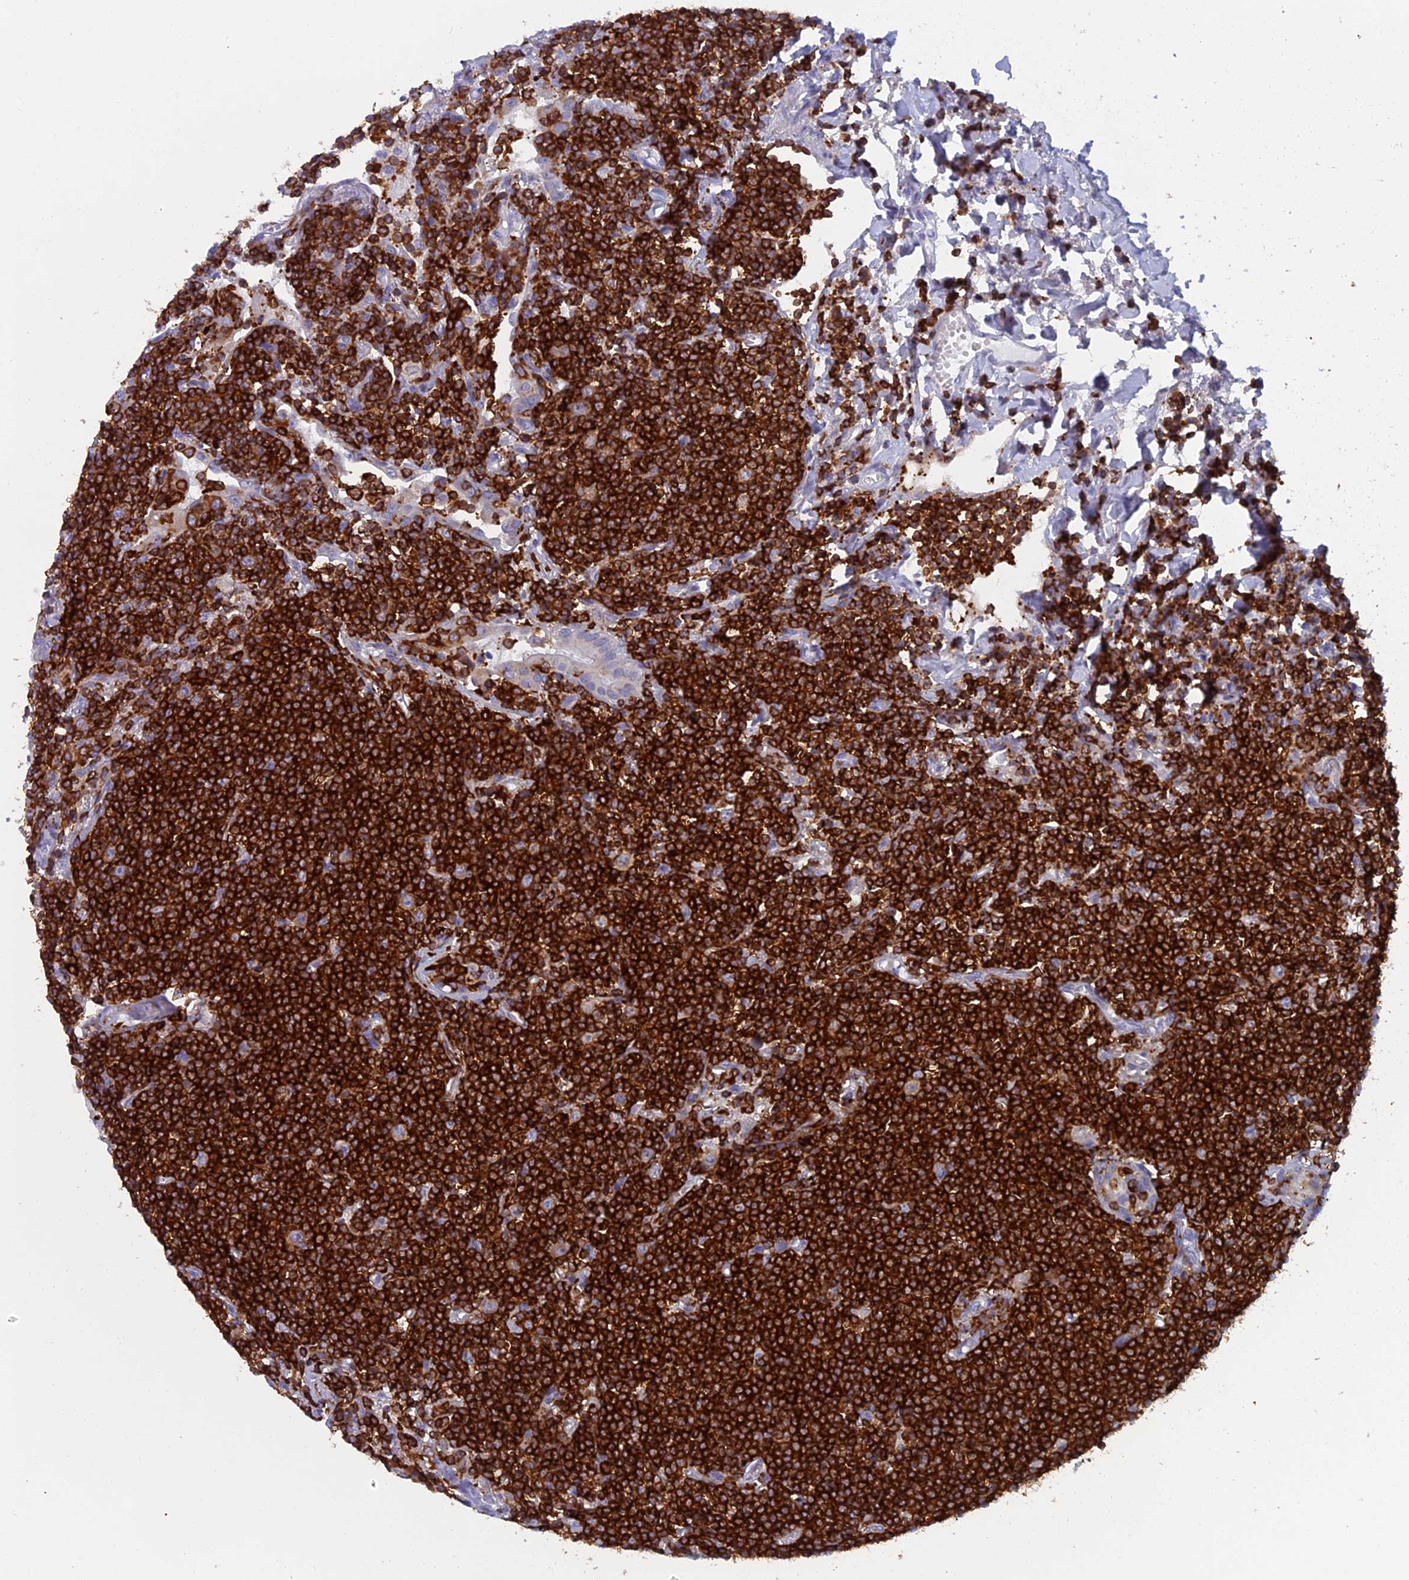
{"staining": {"intensity": "strong", "quantity": ">75%", "location": "cytoplasmic/membranous"}, "tissue": "lymphoma", "cell_type": "Tumor cells", "image_type": "cancer", "snomed": [{"axis": "morphology", "description": "Malignant lymphoma, non-Hodgkin's type, Low grade"}, {"axis": "topography", "description": "Lung"}], "caption": "Lymphoma tissue displays strong cytoplasmic/membranous expression in approximately >75% of tumor cells, visualized by immunohistochemistry.", "gene": "ABI3BP", "patient": {"sex": "female", "age": 71}}